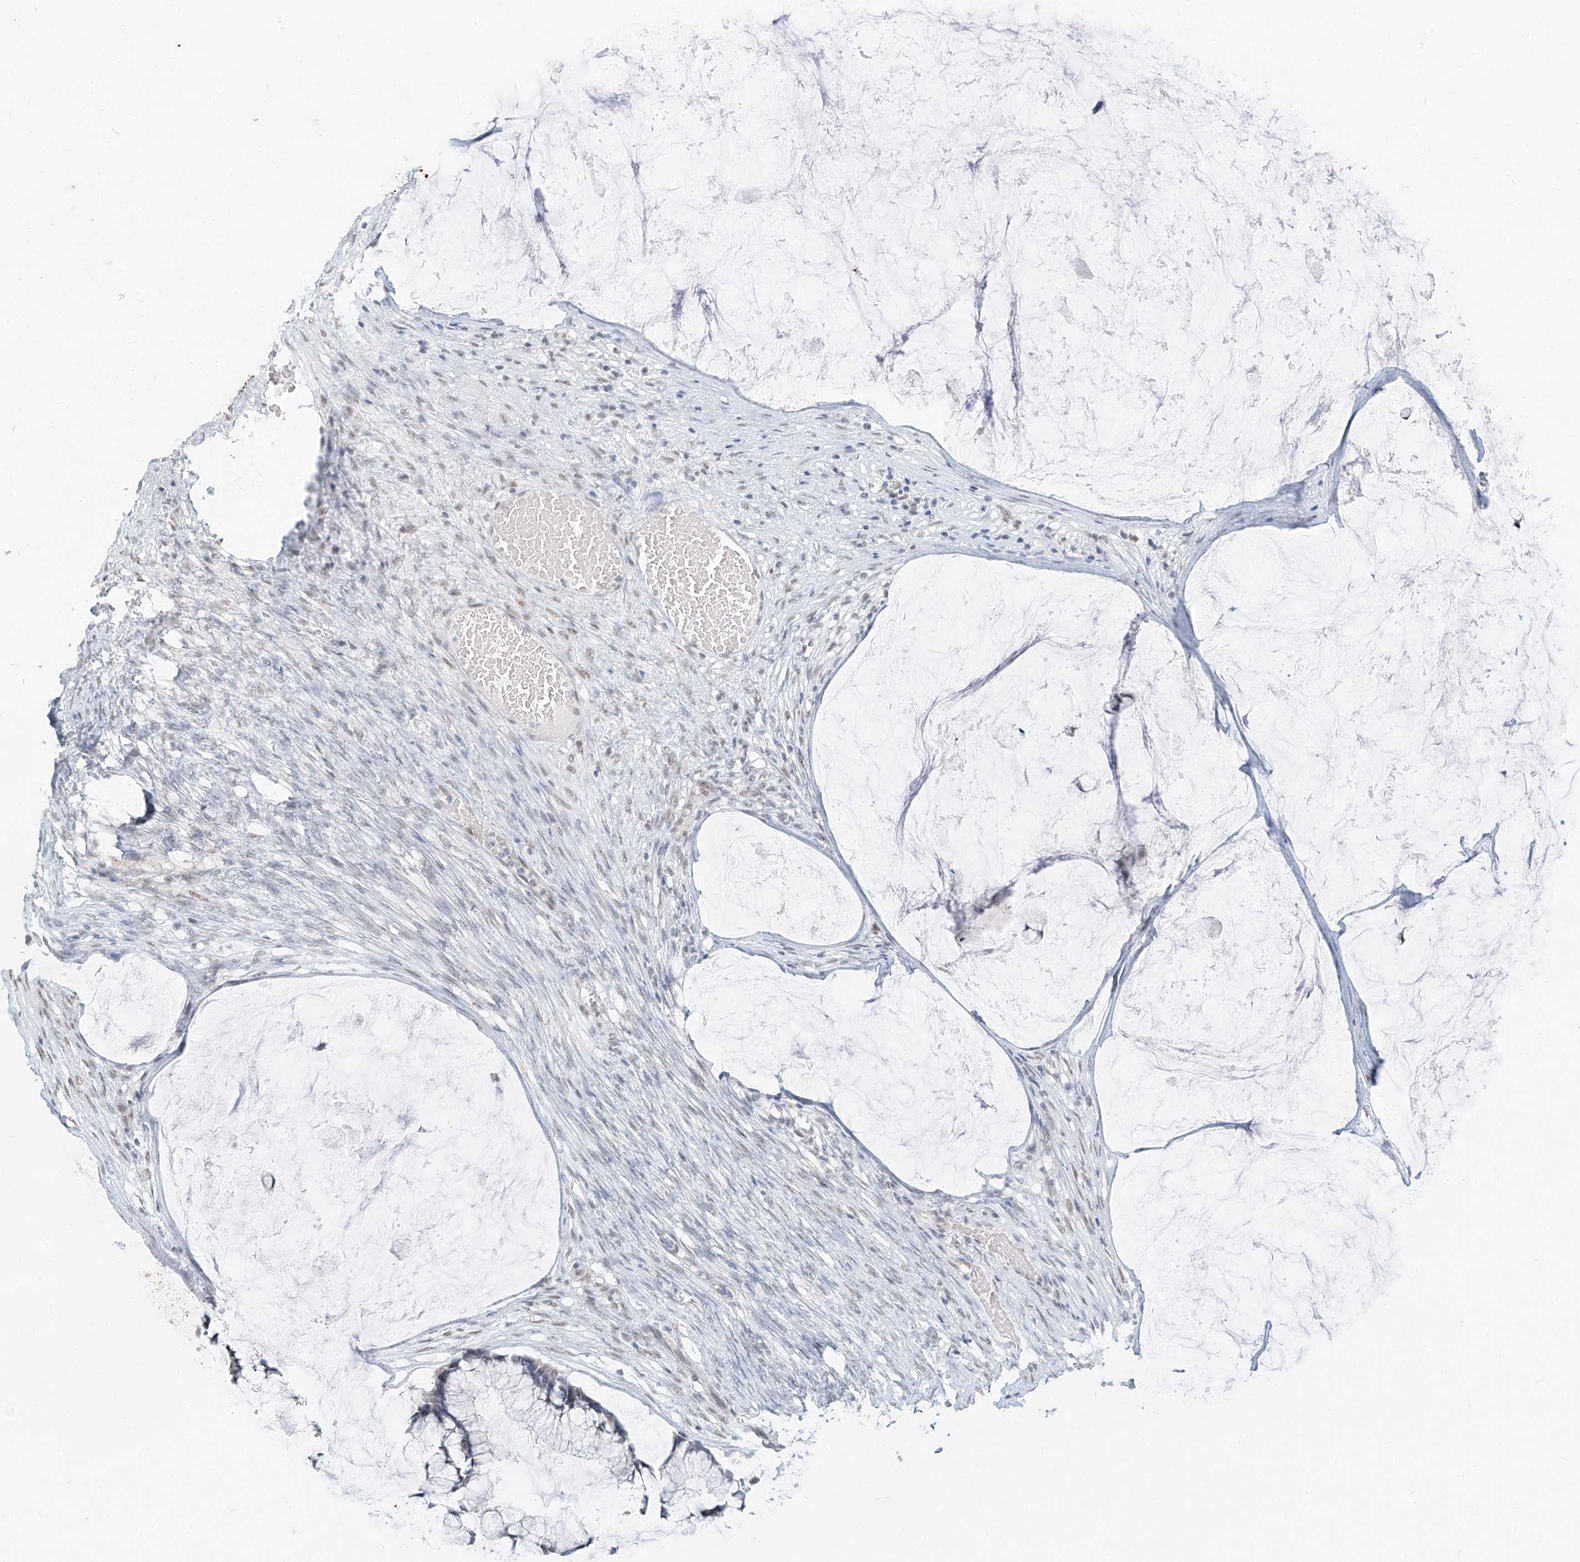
{"staining": {"intensity": "negative", "quantity": "none", "location": "none"}, "tissue": "ovarian cancer", "cell_type": "Tumor cells", "image_type": "cancer", "snomed": [{"axis": "morphology", "description": "Cystadenocarcinoma, mucinous, NOS"}, {"axis": "topography", "description": "Ovary"}], "caption": "Protein analysis of ovarian cancer exhibits no significant positivity in tumor cells. (DAB immunohistochemistry visualized using brightfield microscopy, high magnification).", "gene": "PGC", "patient": {"sex": "female", "age": 42}}